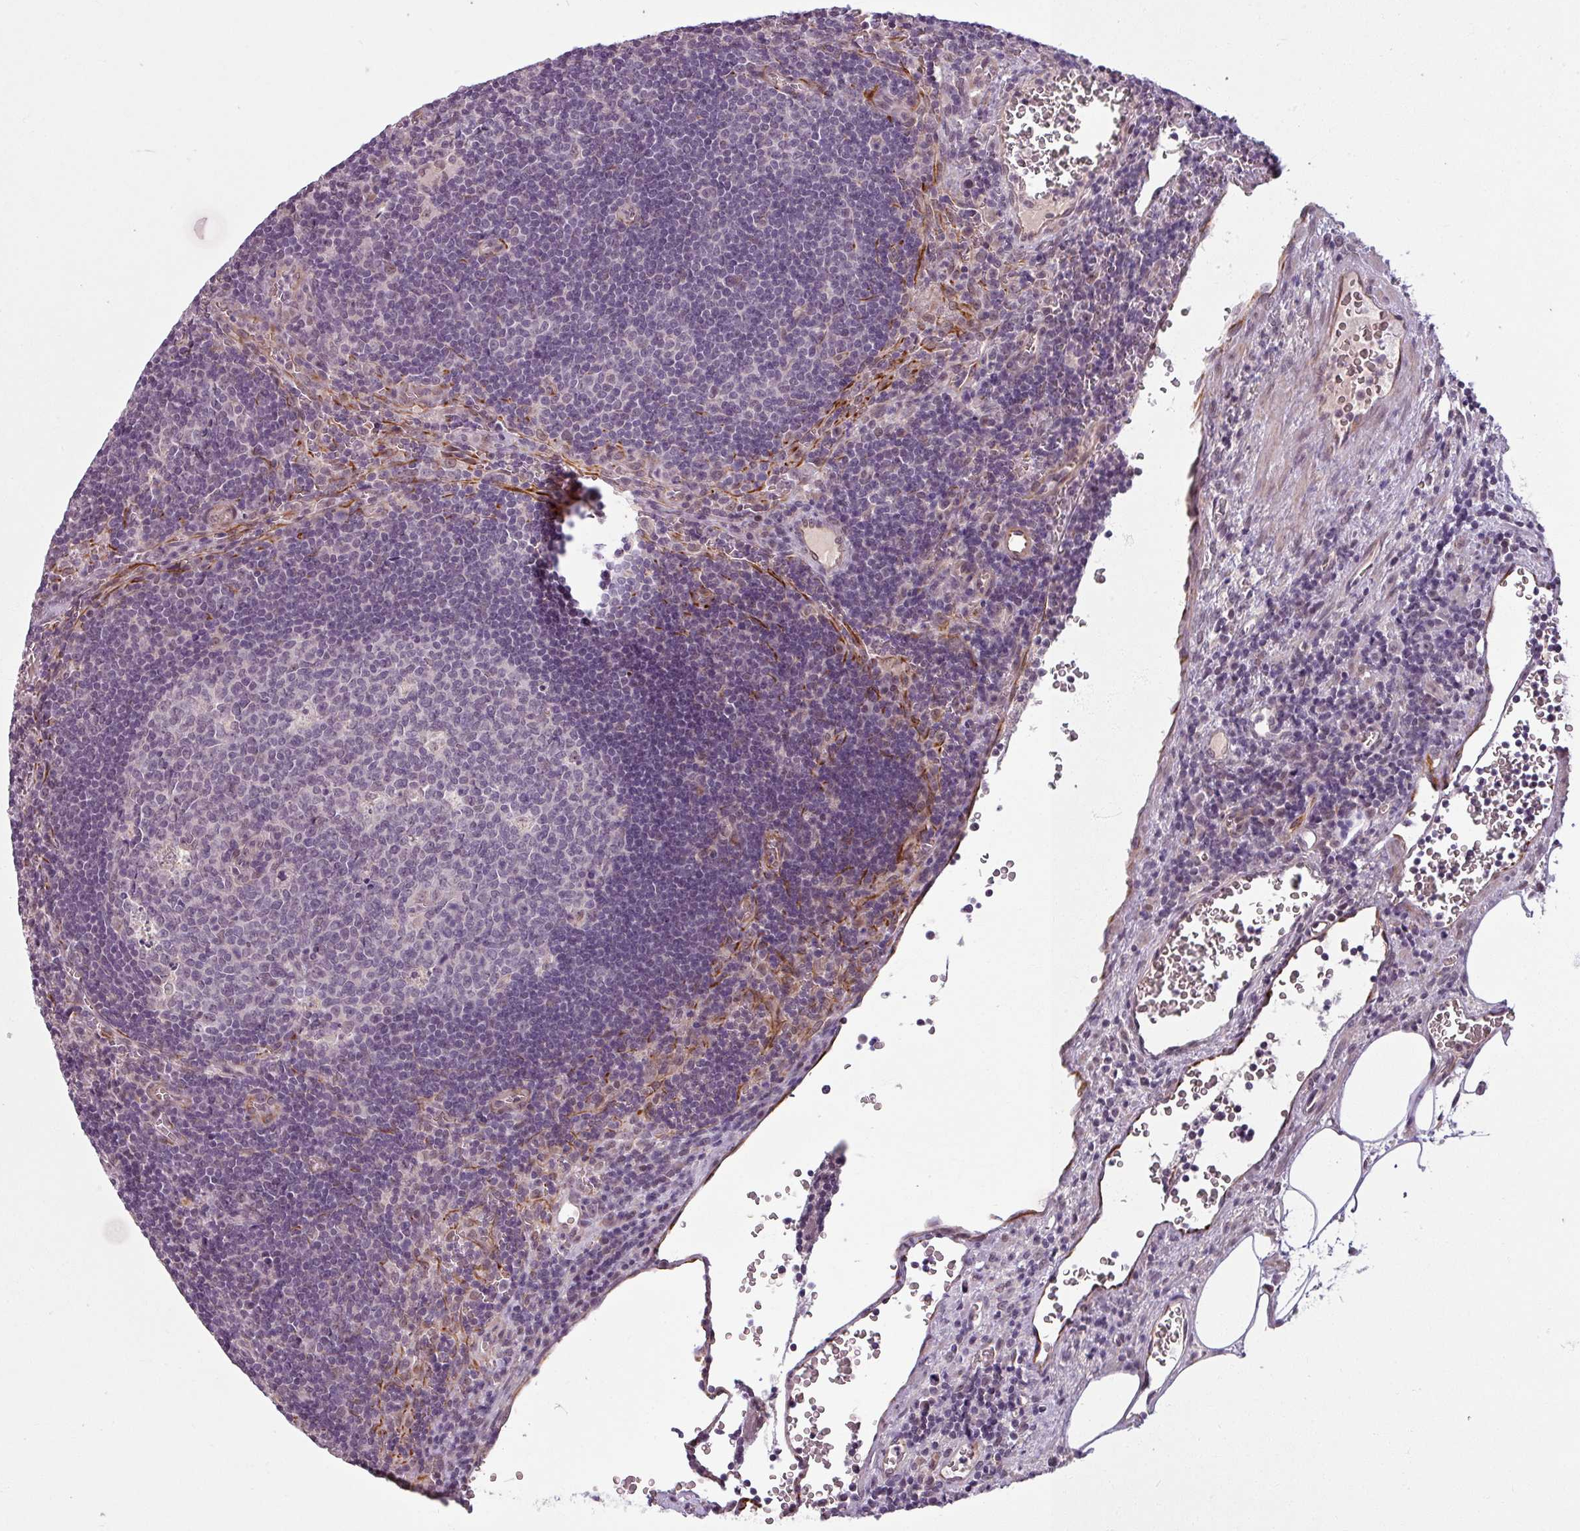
{"staining": {"intensity": "weak", "quantity": "<25%", "location": "nuclear"}, "tissue": "lymph node", "cell_type": "Germinal center cells", "image_type": "normal", "snomed": [{"axis": "morphology", "description": "Normal tissue, NOS"}, {"axis": "topography", "description": "Lymph node"}], "caption": "The image demonstrates no significant expression in germinal center cells of lymph node. The staining was performed using DAB (3,3'-diaminobenzidine) to visualize the protein expression in brown, while the nuclei were stained in blue with hematoxylin (Magnification: 20x).", "gene": "UVSSA", "patient": {"sex": "male", "age": 50}}